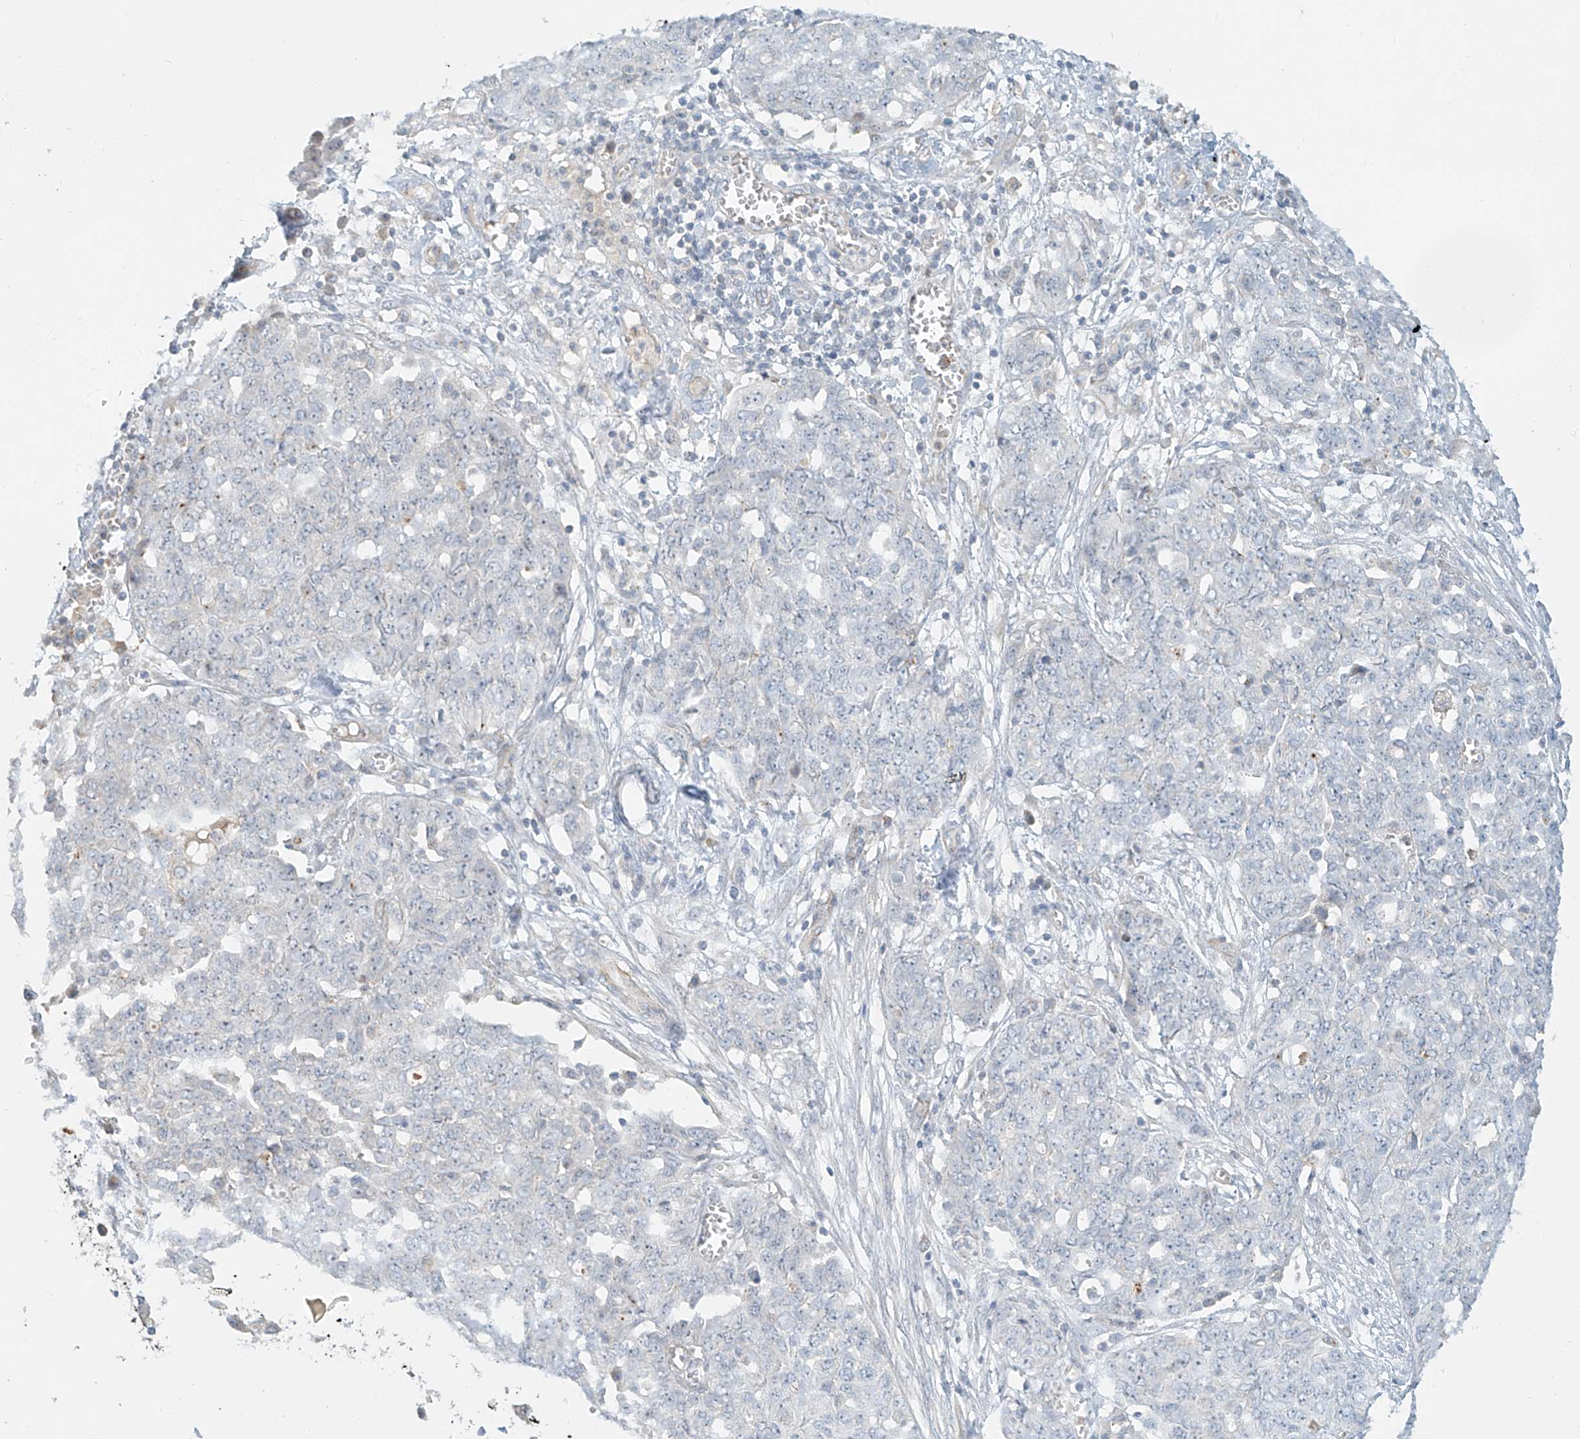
{"staining": {"intensity": "negative", "quantity": "none", "location": "none"}, "tissue": "ovarian cancer", "cell_type": "Tumor cells", "image_type": "cancer", "snomed": [{"axis": "morphology", "description": "Cystadenocarcinoma, serous, NOS"}, {"axis": "topography", "description": "Soft tissue"}, {"axis": "topography", "description": "Ovary"}], "caption": "Tumor cells show no significant protein staining in ovarian serous cystadenocarcinoma.", "gene": "C2orf42", "patient": {"sex": "female", "age": 57}}